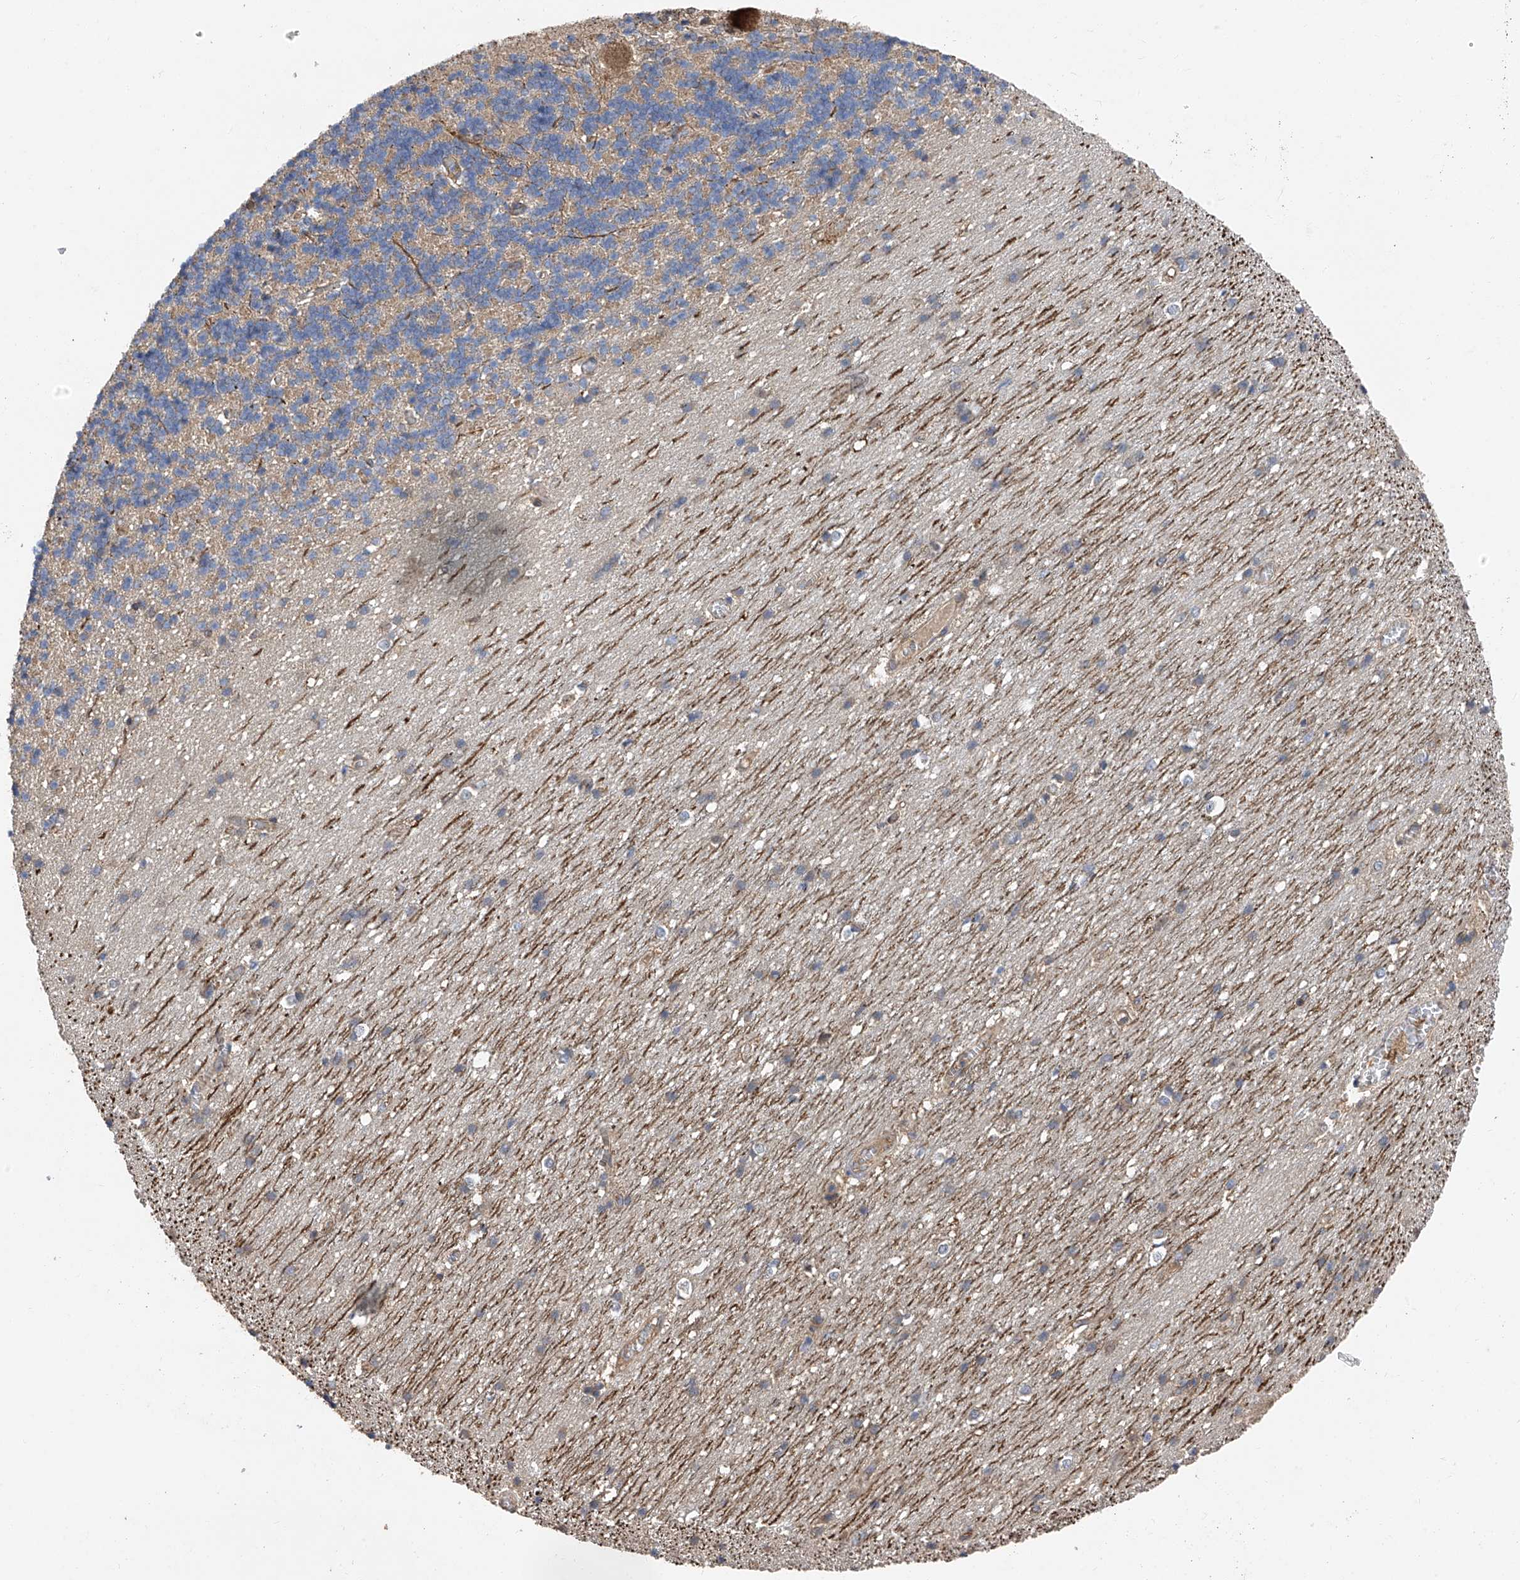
{"staining": {"intensity": "moderate", "quantity": "<25%", "location": "cytoplasmic/membranous"}, "tissue": "cerebellum", "cell_type": "Cells in granular layer", "image_type": "normal", "snomed": [{"axis": "morphology", "description": "Normal tissue, NOS"}, {"axis": "topography", "description": "Cerebellum"}], "caption": "Moderate cytoplasmic/membranous expression for a protein is identified in about <25% of cells in granular layer of benign cerebellum using IHC.", "gene": "PTK2", "patient": {"sex": "male", "age": 37}}